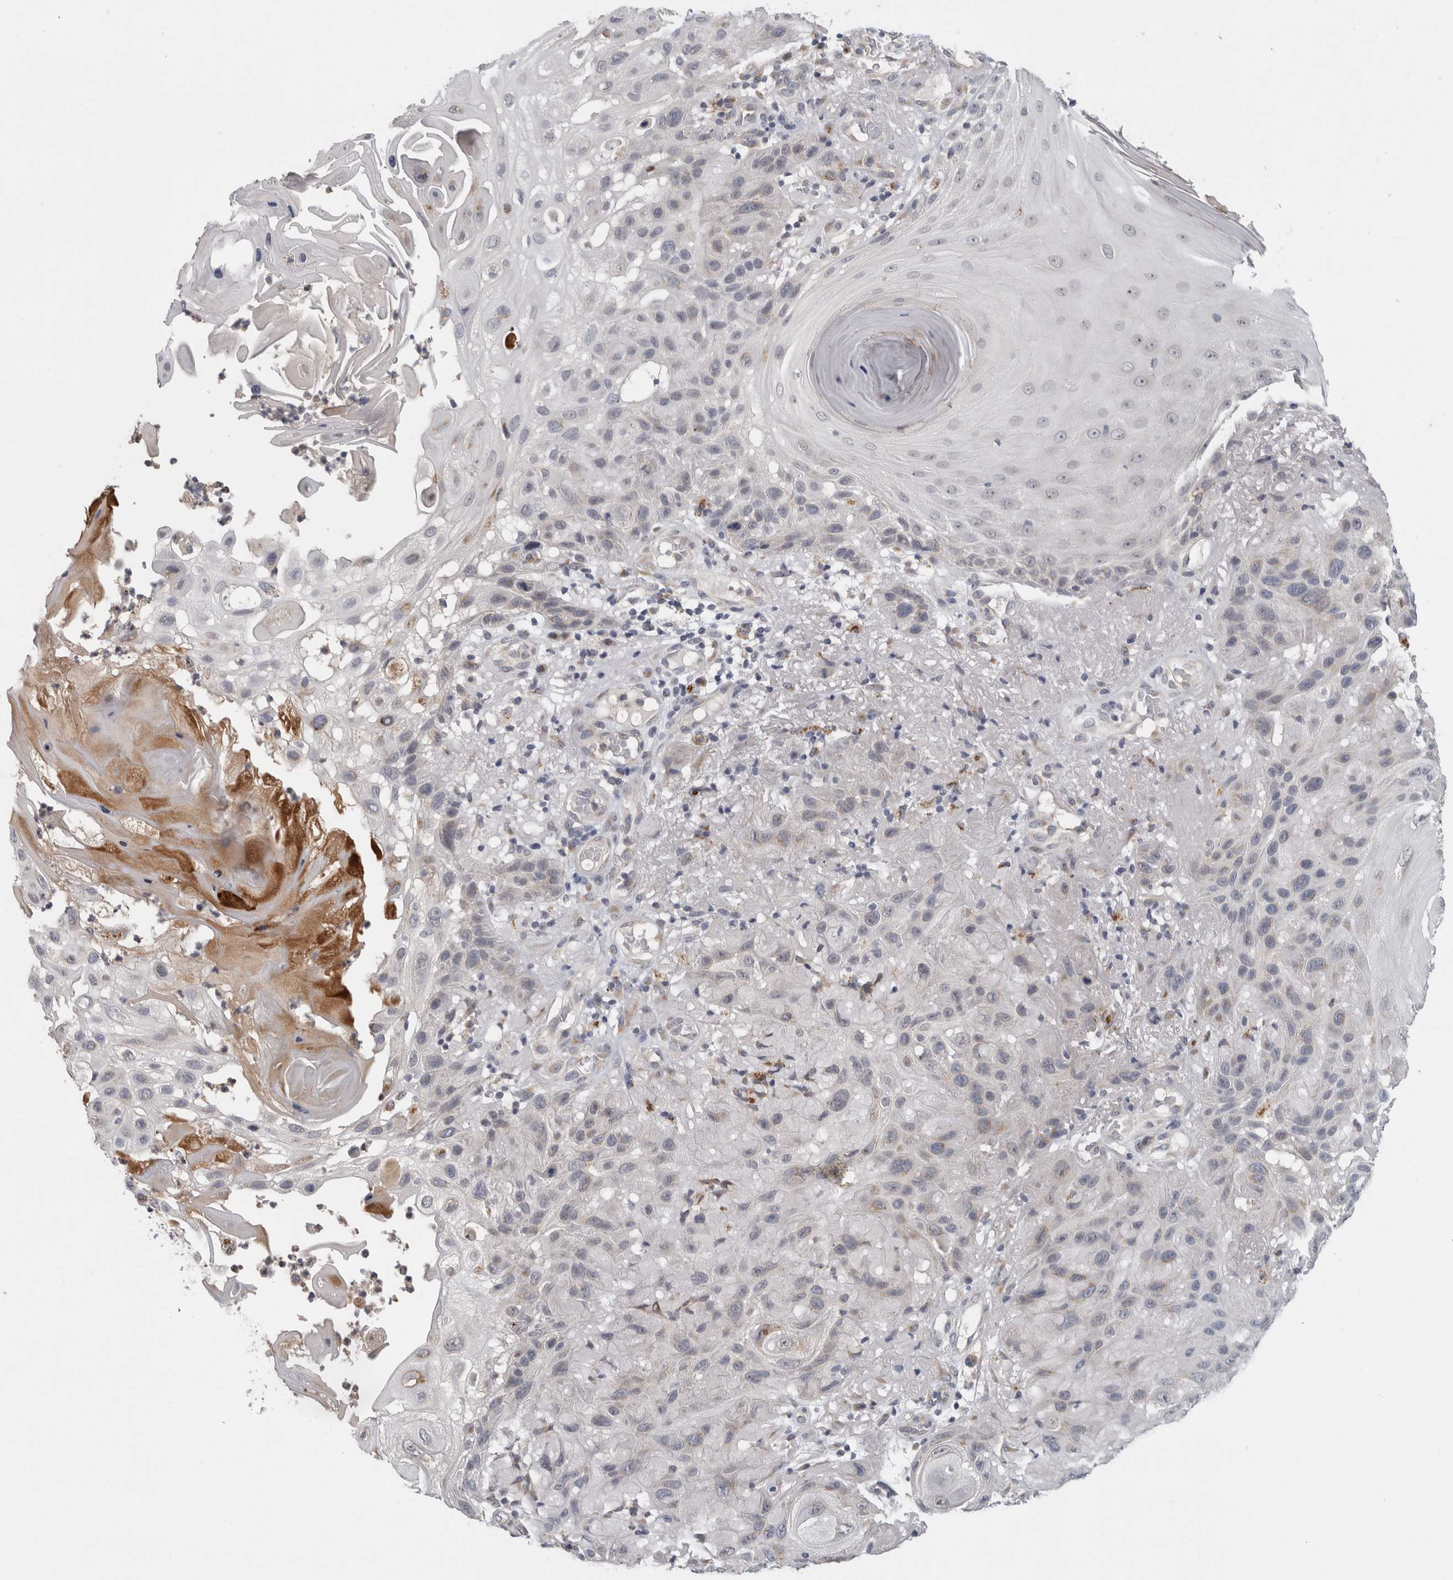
{"staining": {"intensity": "negative", "quantity": "none", "location": "none"}, "tissue": "skin cancer", "cell_type": "Tumor cells", "image_type": "cancer", "snomed": [{"axis": "morphology", "description": "Normal tissue, NOS"}, {"axis": "morphology", "description": "Squamous cell carcinoma, NOS"}, {"axis": "topography", "description": "Skin"}], "caption": "Human skin squamous cell carcinoma stained for a protein using IHC exhibits no positivity in tumor cells.", "gene": "MGAT1", "patient": {"sex": "female", "age": 96}}